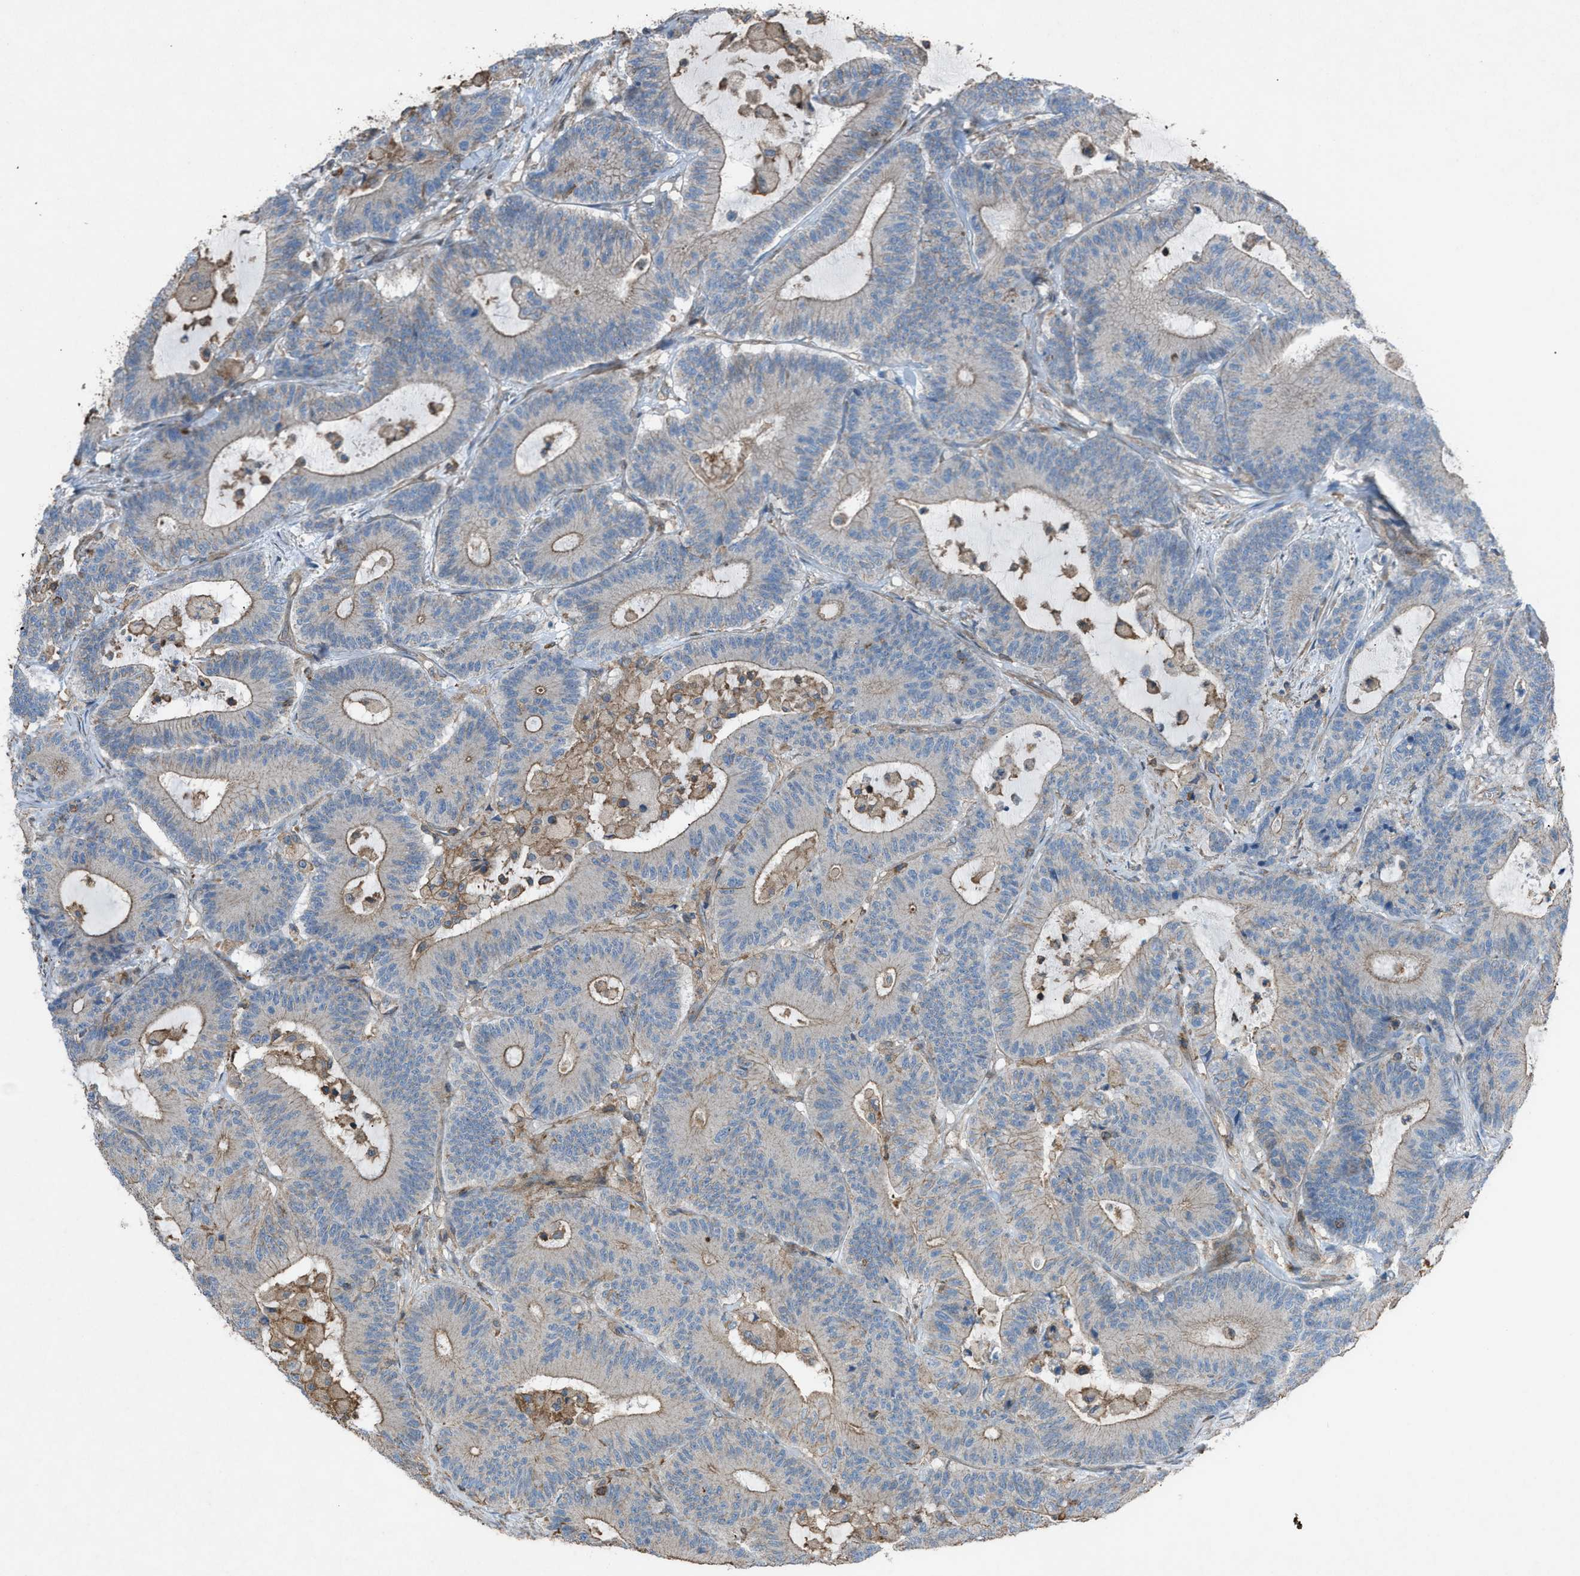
{"staining": {"intensity": "weak", "quantity": ">75%", "location": "cytoplasmic/membranous"}, "tissue": "colorectal cancer", "cell_type": "Tumor cells", "image_type": "cancer", "snomed": [{"axis": "morphology", "description": "Adenocarcinoma, NOS"}, {"axis": "topography", "description": "Colon"}], "caption": "Tumor cells reveal weak cytoplasmic/membranous positivity in approximately >75% of cells in adenocarcinoma (colorectal). The staining is performed using DAB (3,3'-diaminobenzidine) brown chromogen to label protein expression. The nuclei are counter-stained blue using hematoxylin.", "gene": "NCK2", "patient": {"sex": "female", "age": 84}}